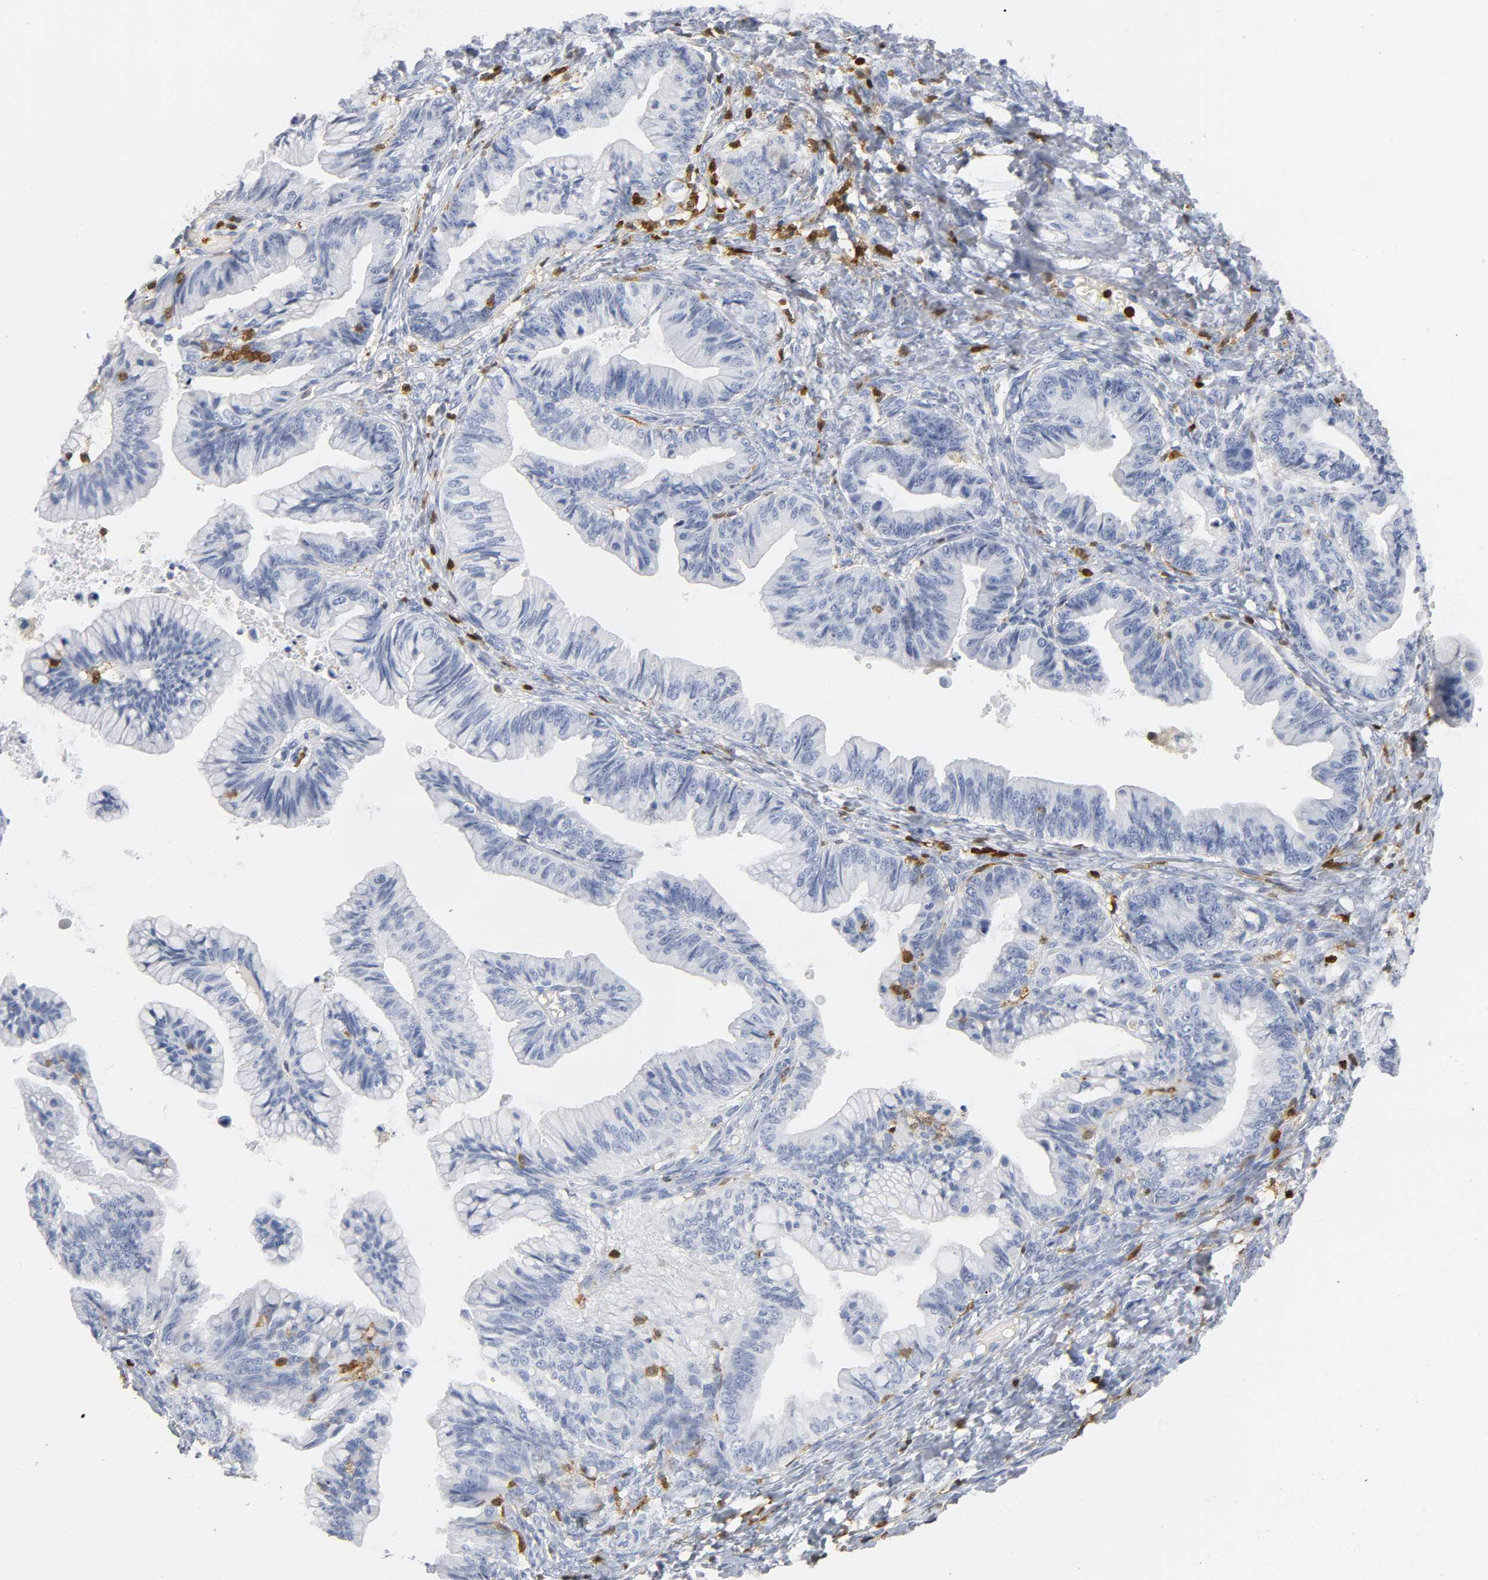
{"staining": {"intensity": "negative", "quantity": "none", "location": "none"}, "tissue": "ovarian cancer", "cell_type": "Tumor cells", "image_type": "cancer", "snomed": [{"axis": "morphology", "description": "Cystadenocarcinoma, mucinous, NOS"}, {"axis": "topography", "description": "Ovary"}], "caption": "Immunohistochemical staining of human mucinous cystadenocarcinoma (ovarian) shows no significant expression in tumor cells.", "gene": "DOK2", "patient": {"sex": "female", "age": 36}}